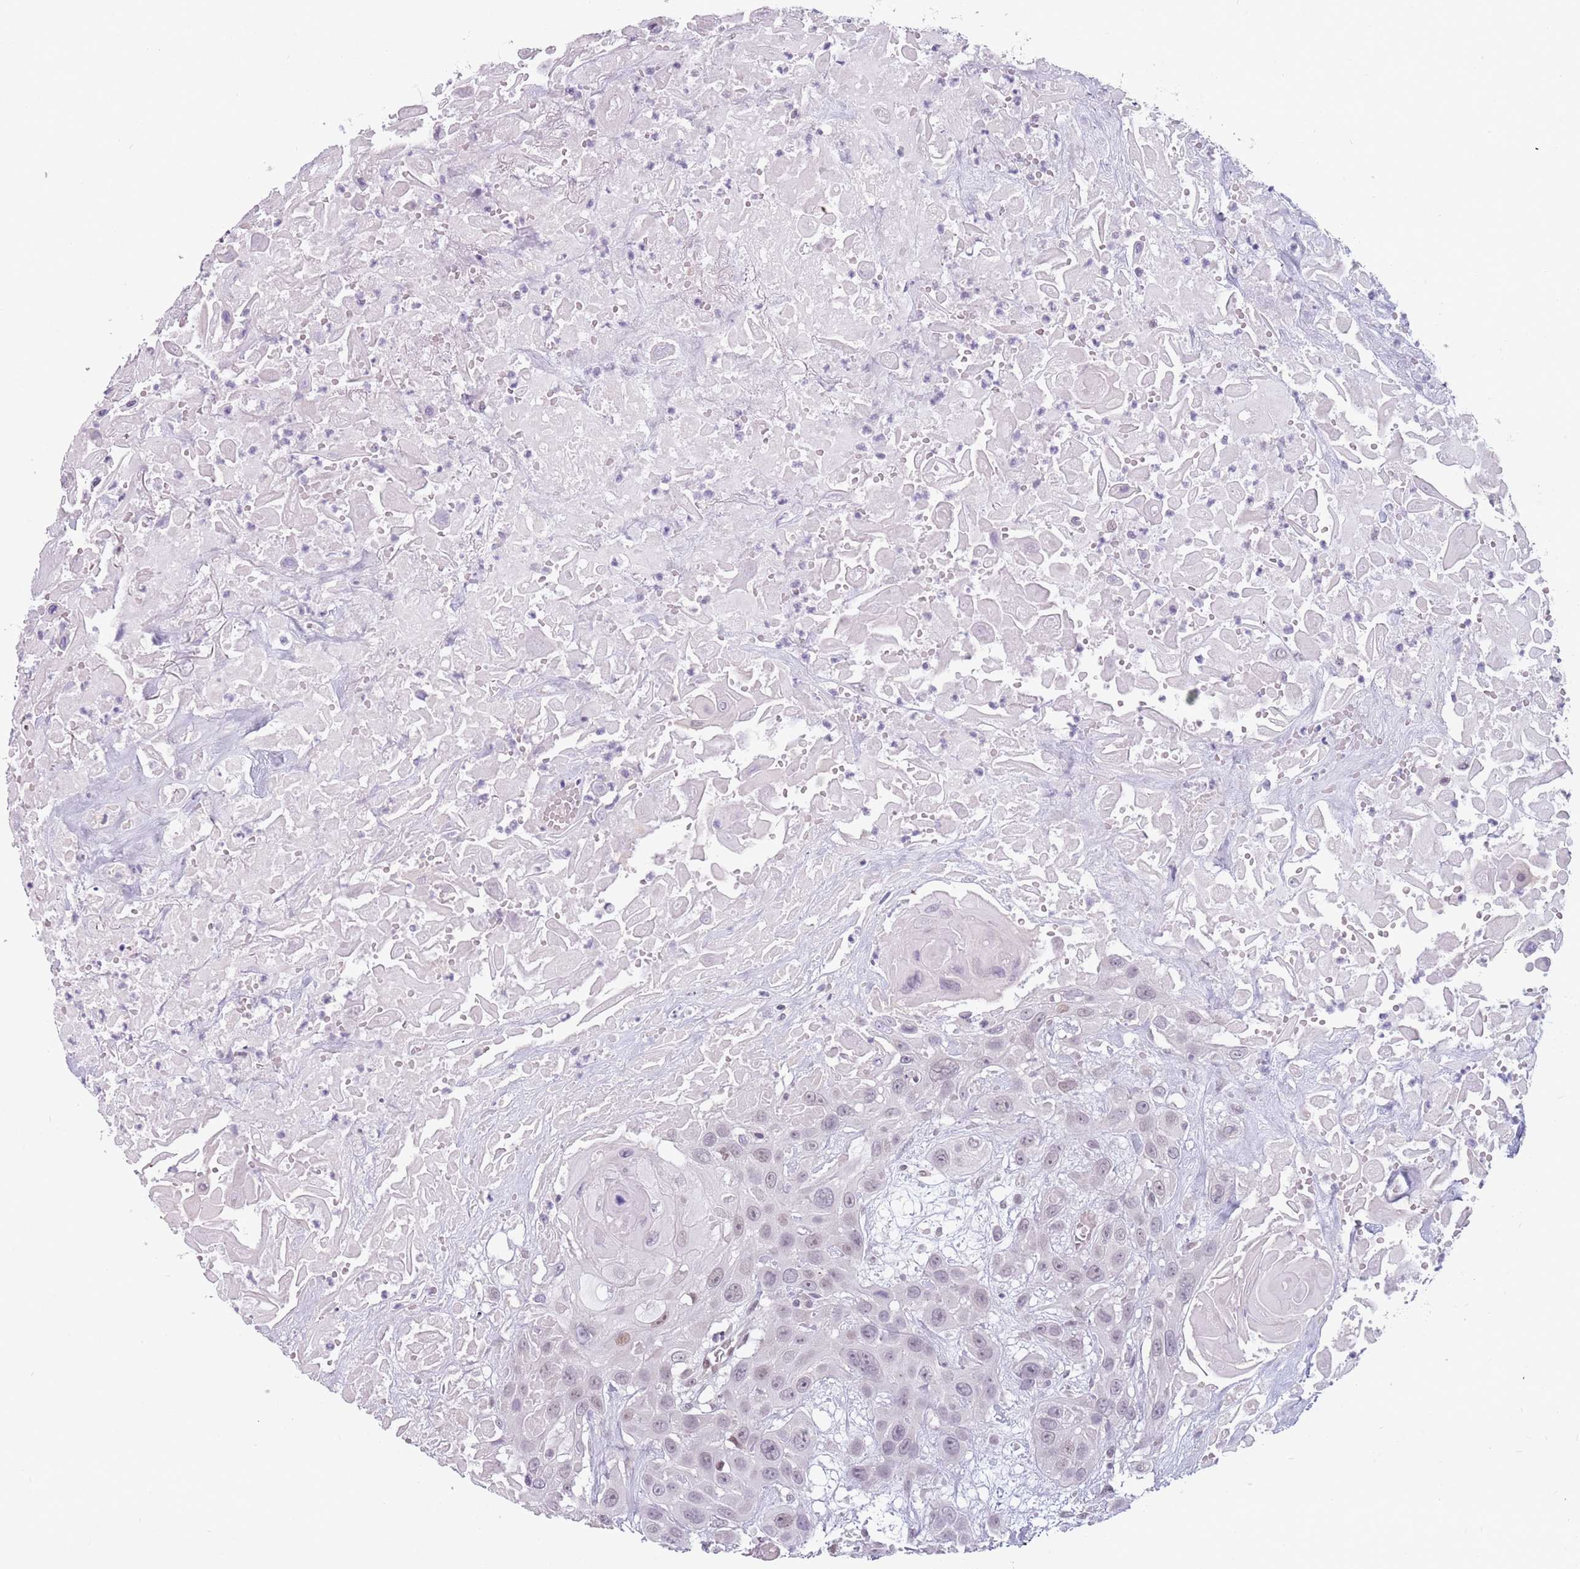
{"staining": {"intensity": "weak", "quantity": "<25%", "location": "nuclear"}, "tissue": "head and neck cancer", "cell_type": "Tumor cells", "image_type": "cancer", "snomed": [{"axis": "morphology", "description": "Squamous cell carcinoma, NOS"}, {"axis": "topography", "description": "Head-Neck"}], "caption": "Micrograph shows no protein staining in tumor cells of head and neck cancer tissue.", "gene": "PTCHD1", "patient": {"sex": "male", "age": 81}}